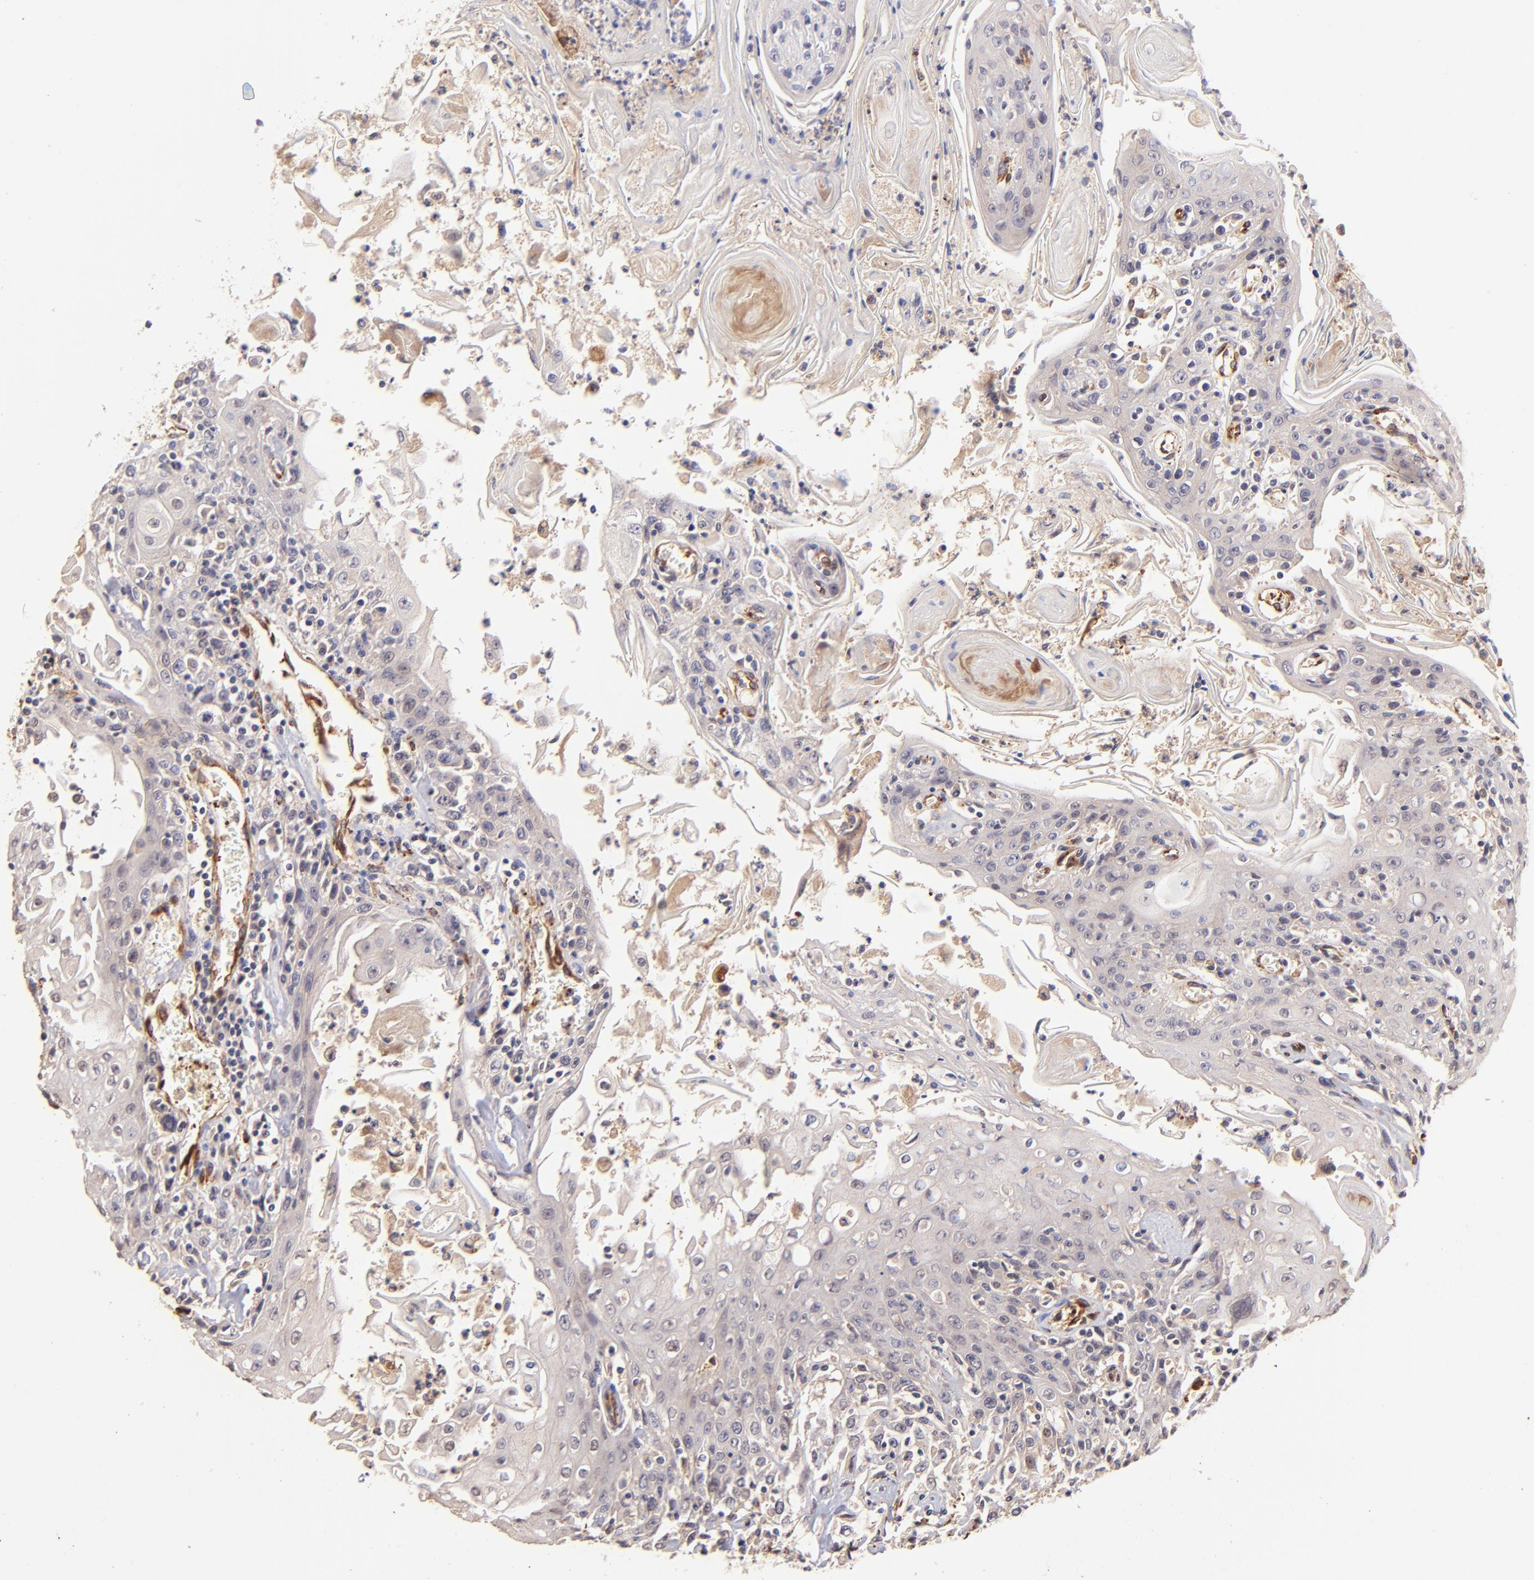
{"staining": {"intensity": "negative", "quantity": "none", "location": "none"}, "tissue": "head and neck cancer", "cell_type": "Tumor cells", "image_type": "cancer", "snomed": [{"axis": "morphology", "description": "Squamous cell carcinoma, NOS"}, {"axis": "topography", "description": "Oral tissue"}, {"axis": "topography", "description": "Head-Neck"}], "caption": "The histopathology image exhibits no significant positivity in tumor cells of head and neck cancer (squamous cell carcinoma).", "gene": "SPARC", "patient": {"sex": "female", "age": 76}}